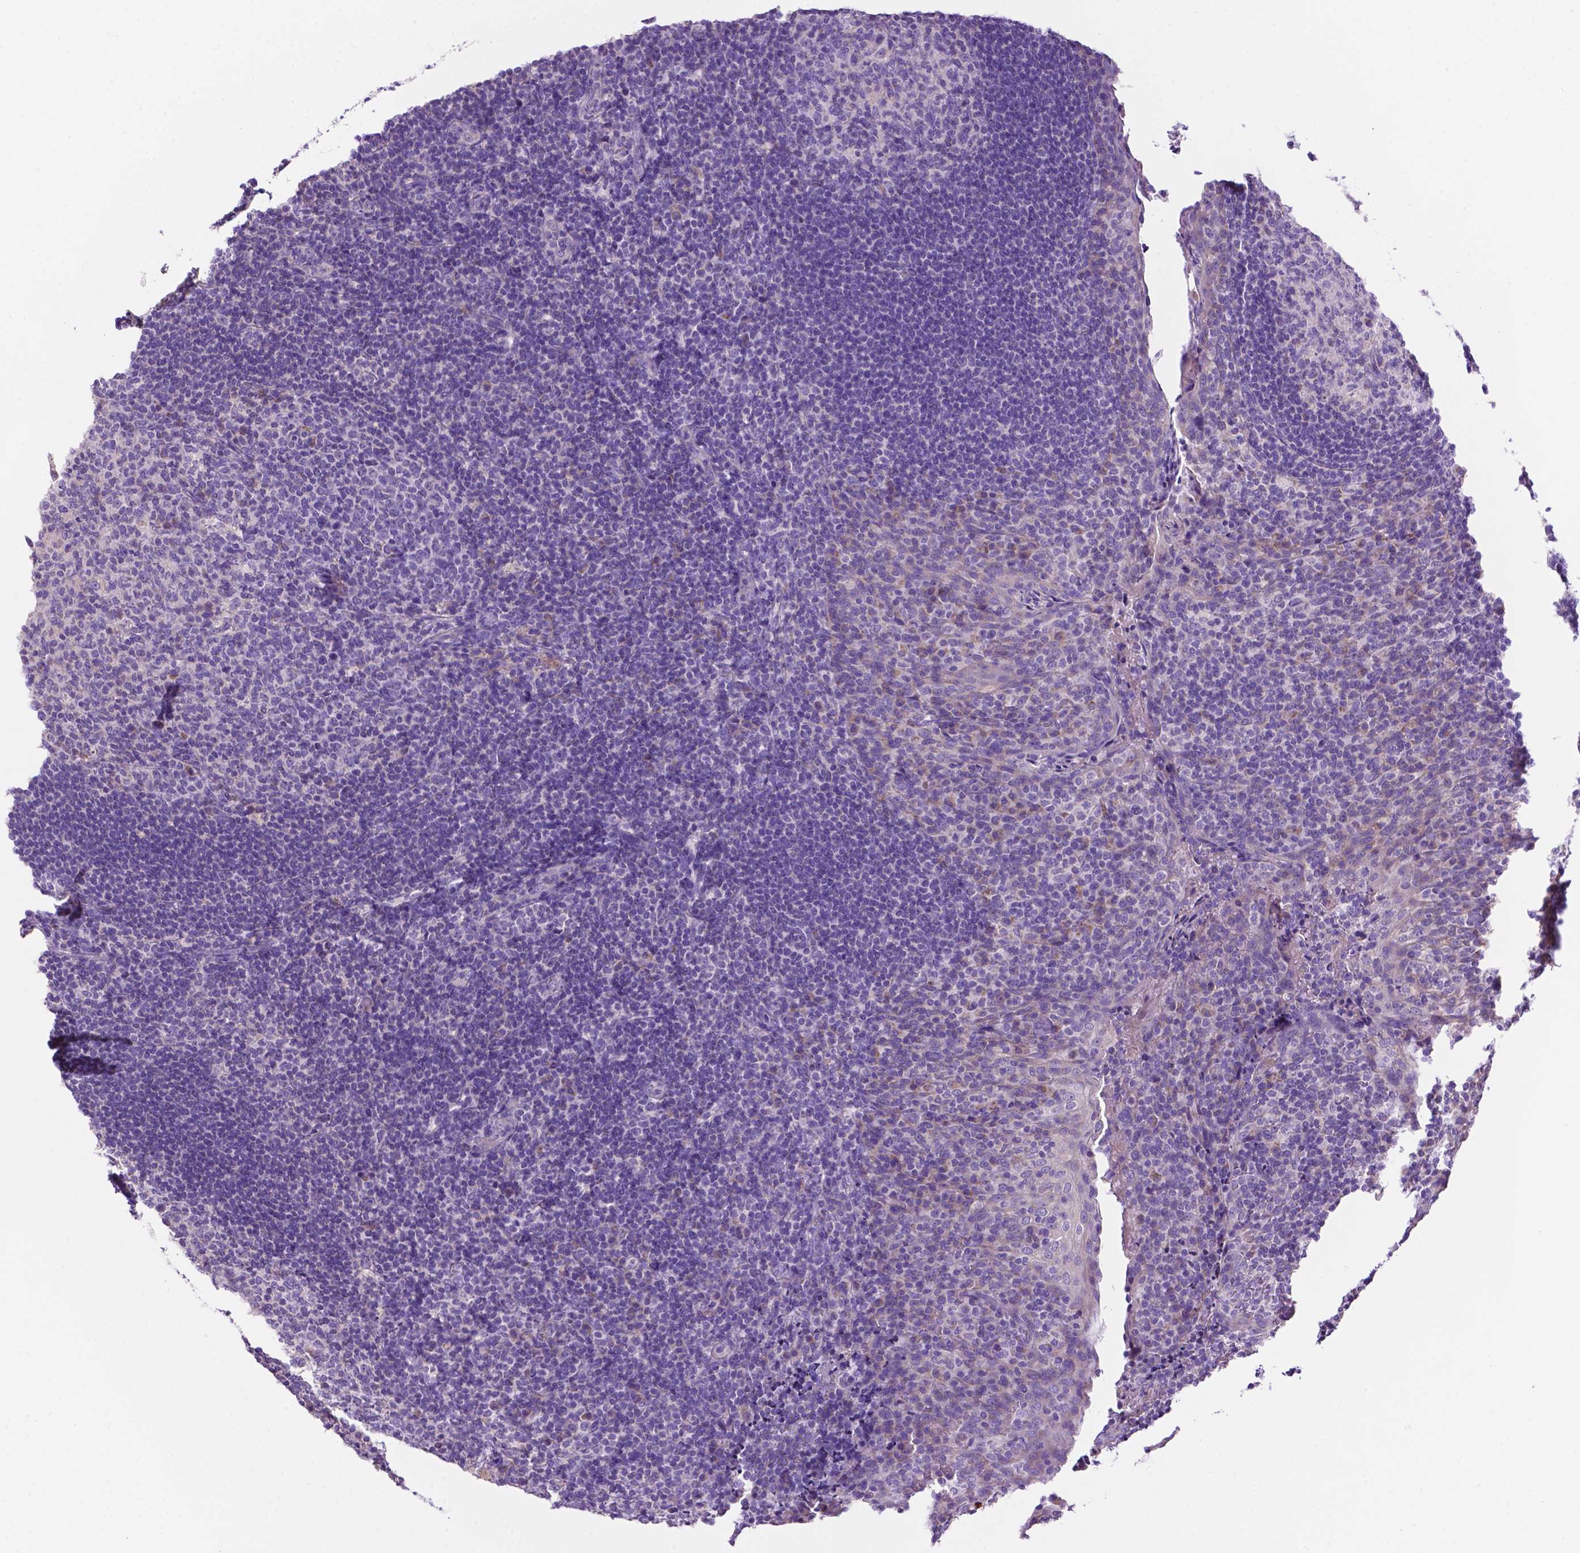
{"staining": {"intensity": "moderate", "quantity": "<25%", "location": "cytoplasmic/membranous"}, "tissue": "tonsil", "cell_type": "Germinal center cells", "image_type": "normal", "snomed": [{"axis": "morphology", "description": "Normal tissue, NOS"}, {"axis": "topography", "description": "Tonsil"}], "caption": "DAB immunohistochemical staining of unremarkable human tonsil reveals moderate cytoplasmic/membranous protein expression in about <25% of germinal center cells.", "gene": "PHYHIP", "patient": {"sex": "female", "age": 10}}